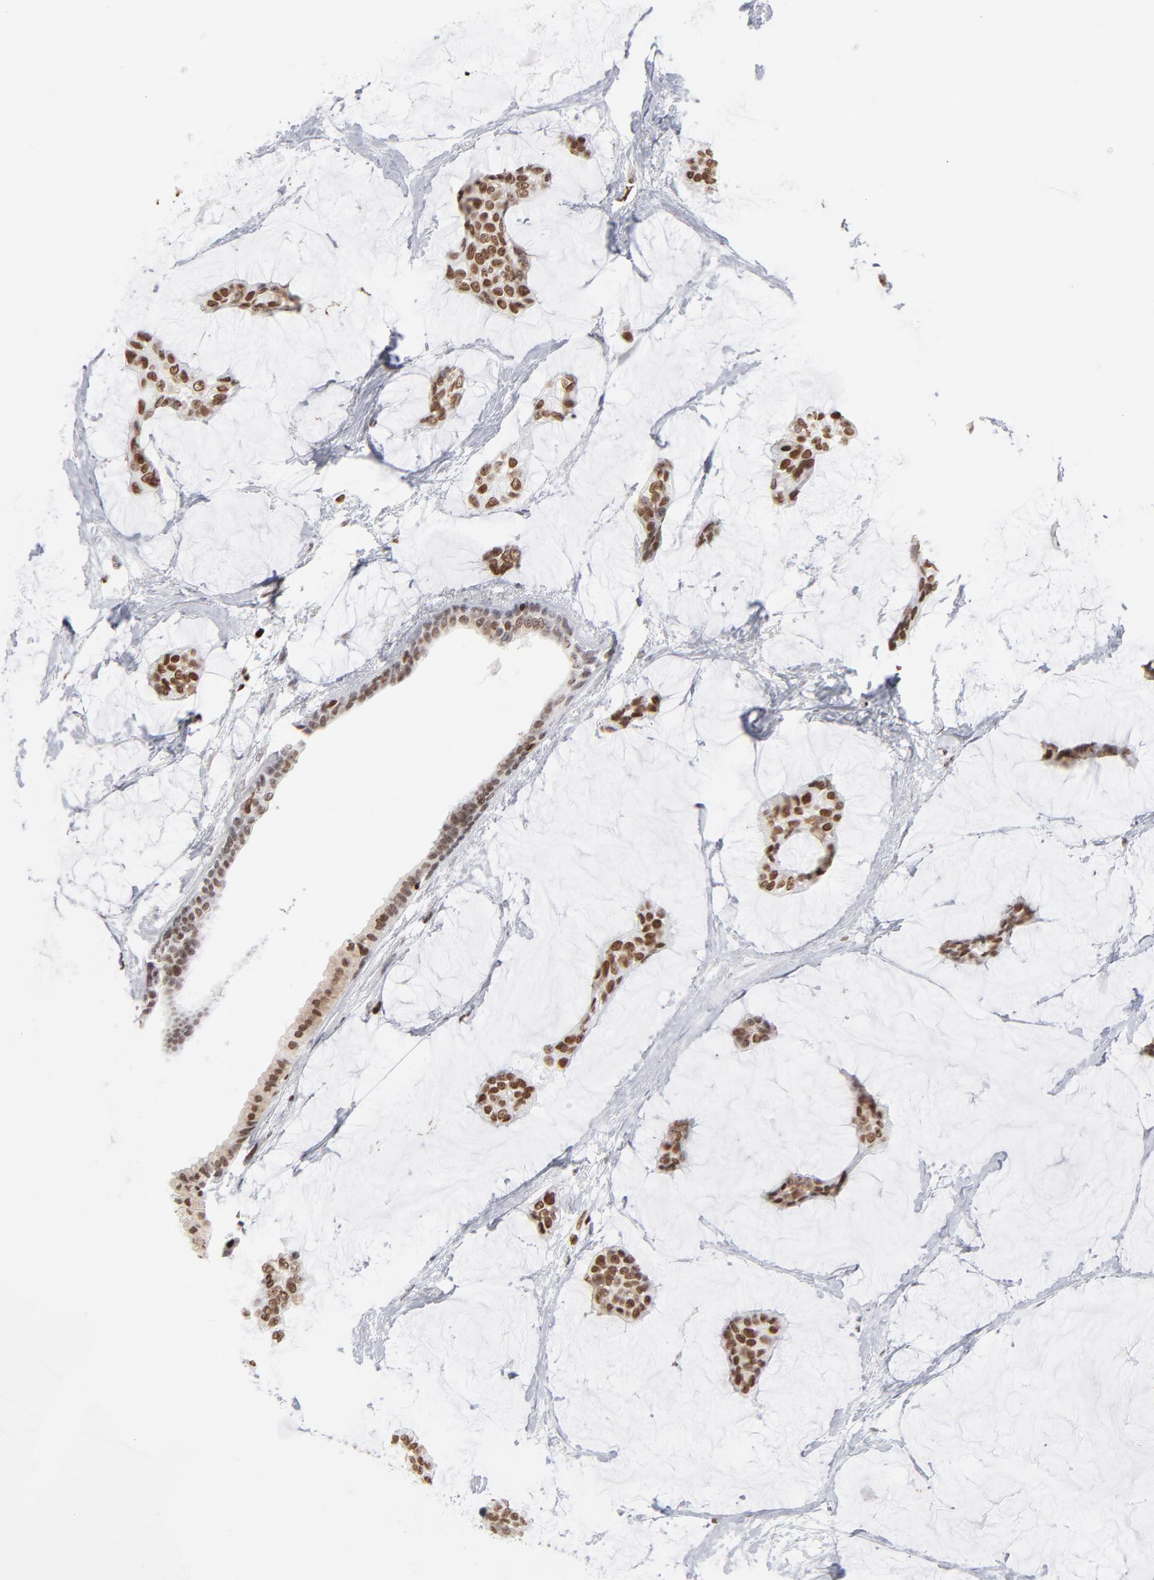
{"staining": {"intensity": "strong", "quantity": ">75%", "location": "nuclear"}, "tissue": "breast cancer", "cell_type": "Tumor cells", "image_type": "cancer", "snomed": [{"axis": "morphology", "description": "Duct carcinoma"}, {"axis": "topography", "description": "Breast"}], "caption": "Tumor cells show high levels of strong nuclear expression in approximately >75% of cells in breast cancer. The staining was performed using DAB (3,3'-diaminobenzidine), with brown indicating positive protein expression. Nuclei are stained blue with hematoxylin.", "gene": "PARP1", "patient": {"sex": "female", "age": 93}}